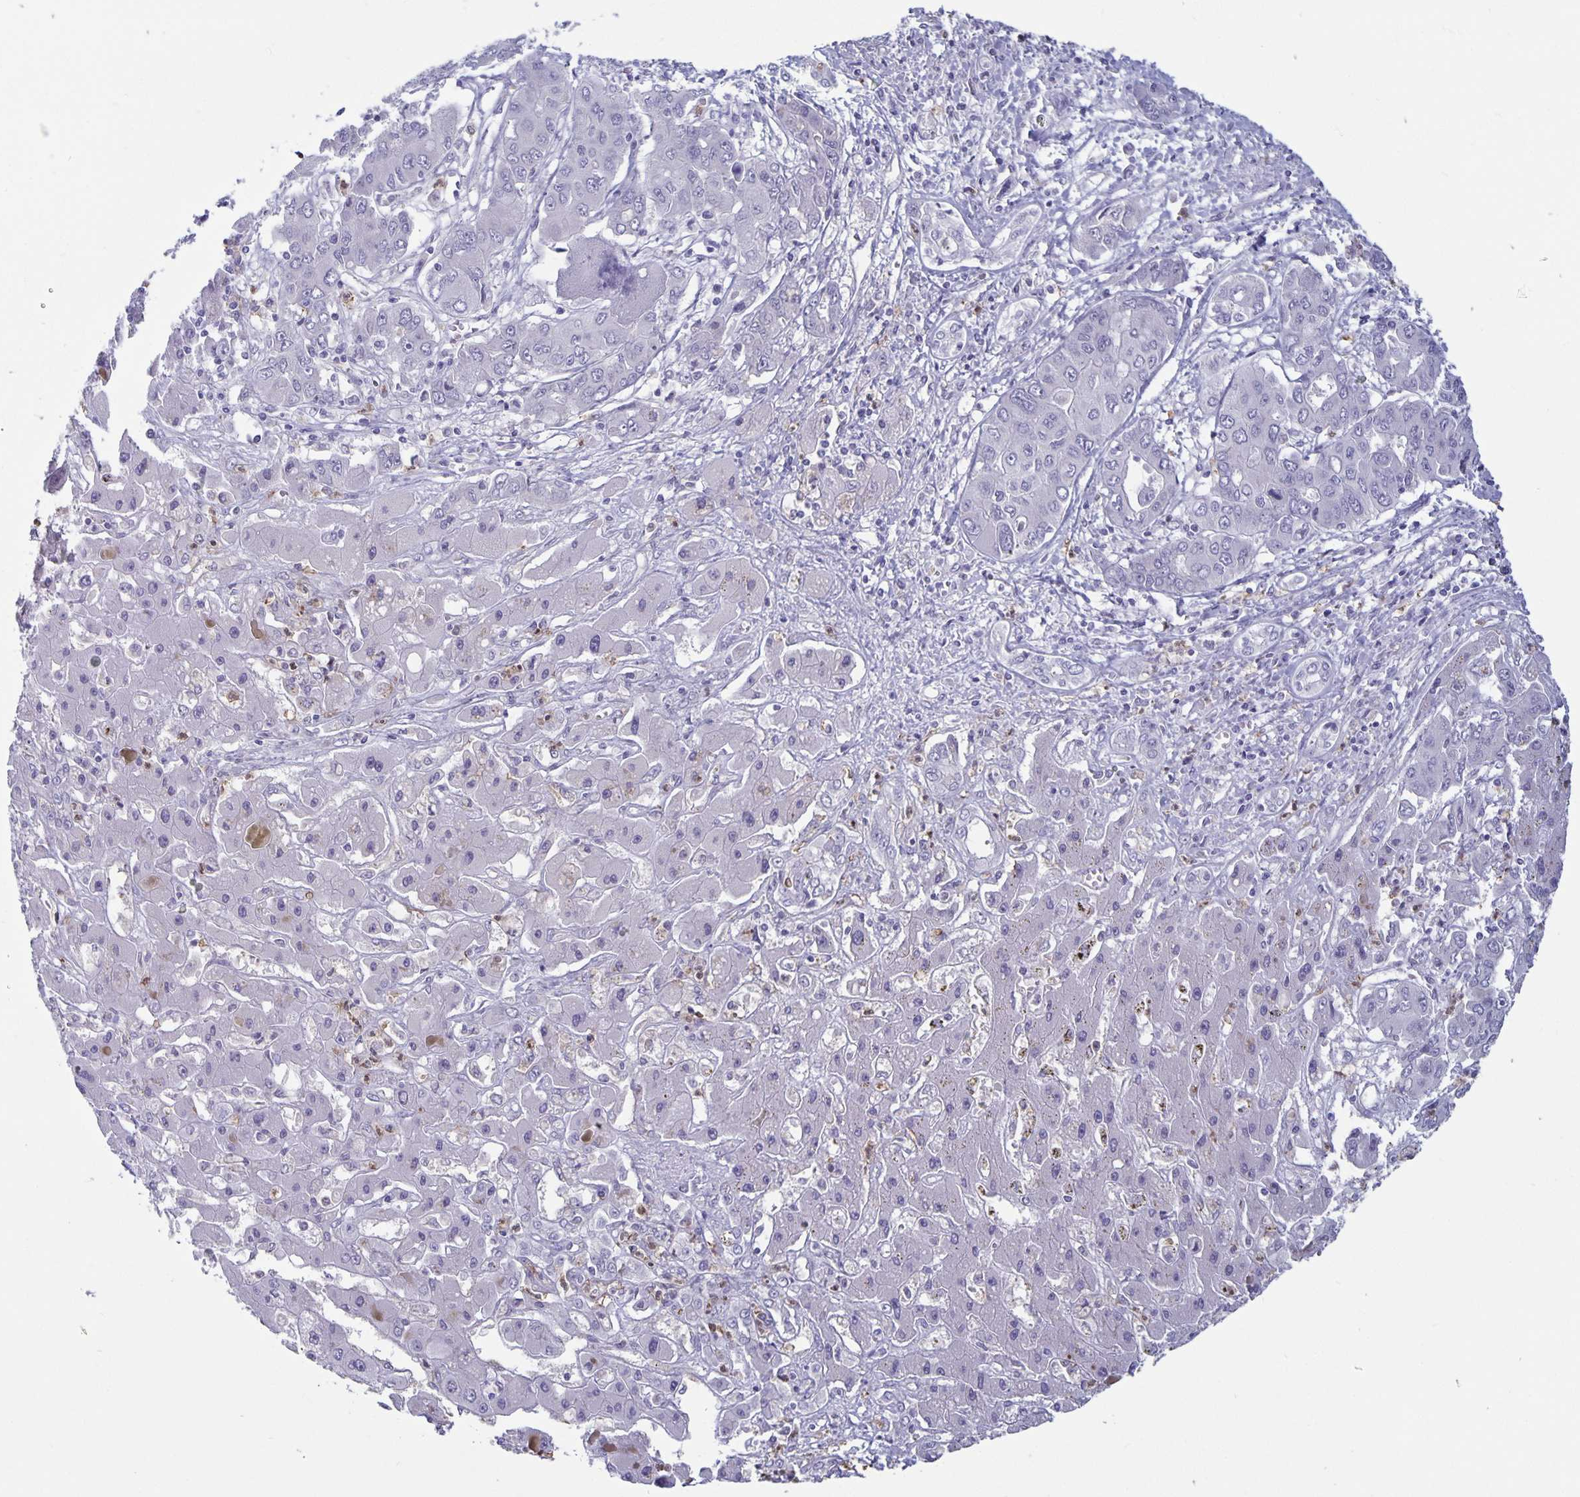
{"staining": {"intensity": "negative", "quantity": "none", "location": "none"}, "tissue": "liver cancer", "cell_type": "Tumor cells", "image_type": "cancer", "snomed": [{"axis": "morphology", "description": "Cholangiocarcinoma"}, {"axis": "topography", "description": "Liver"}], "caption": "This is an immunohistochemistry (IHC) photomicrograph of human liver cholangiocarcinoma. There is no staining in tumor cells.", "gene": "PLCB3", "patient": {"sex": "male", "age": 67}}